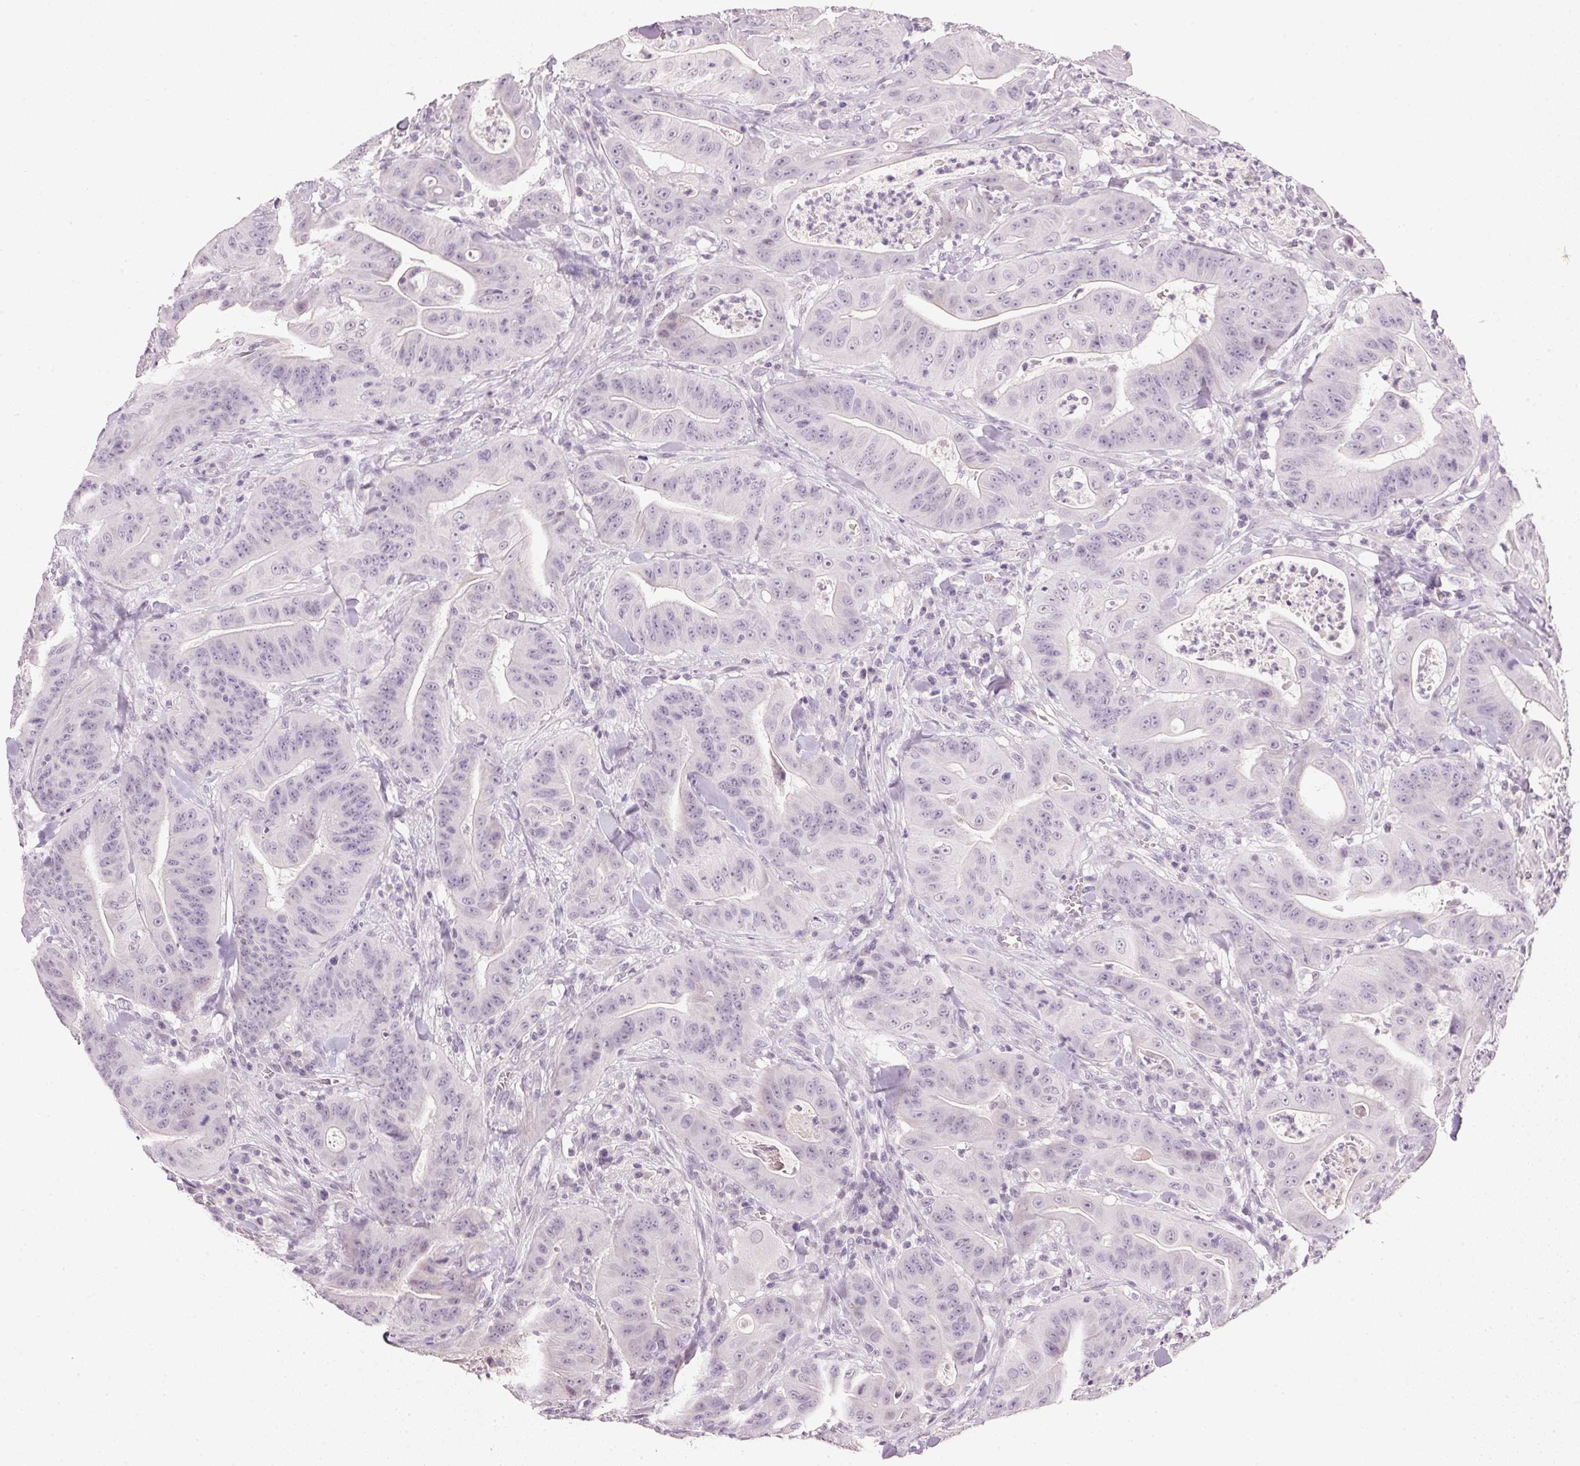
{"staining": {"intensity": "negative", "quantity": "none", "location": "none"}, "tissue": "colorectal cancer", "cell_type": "Tumor cells", "image_type": "cancer", "snomed": [{"axis": "morphology", "description": "Adenocarcinoma, NOS"}, {"axis": "topography", "description": "Colon"}], "caption": "Immunohistochemical staining of human colorectal adenocarcinoma shows no significant positivity in tumor cells. (IHC, brightfield microscopy, high magnification).", "gene": "IGFBP1", "patient": {"sex": "male", "age": 33}}